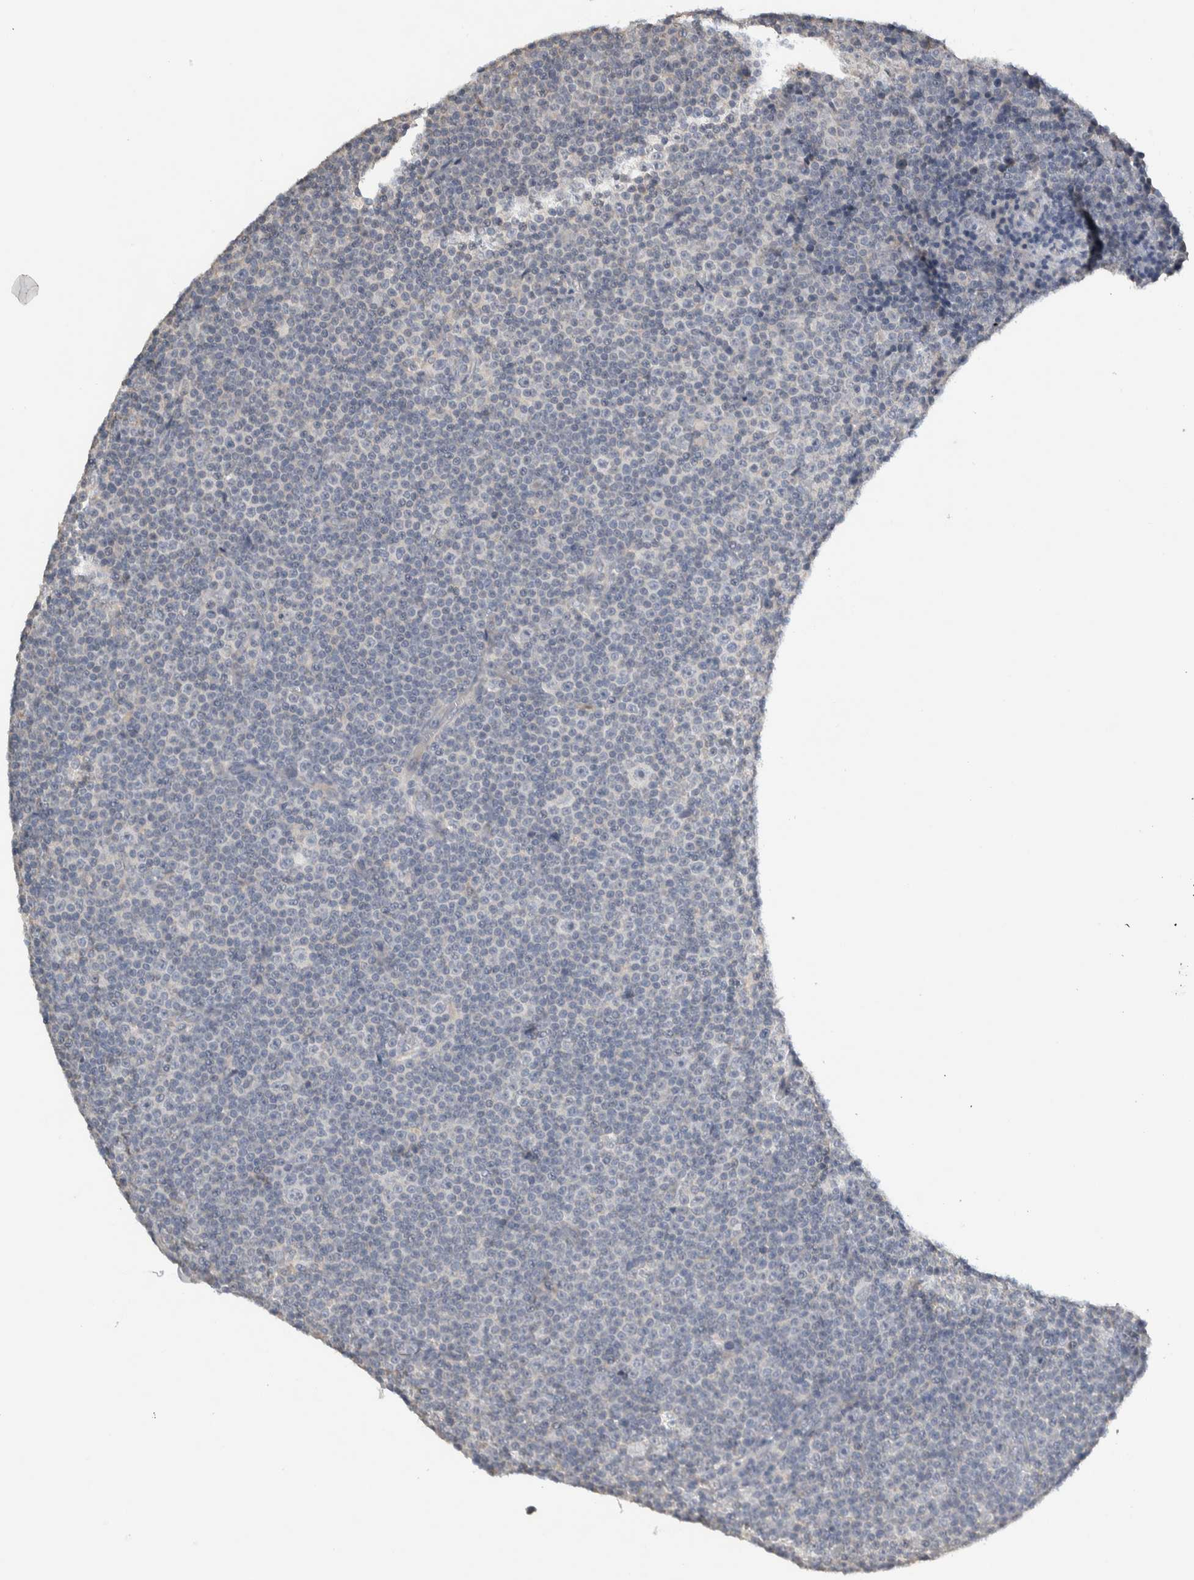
{"staining": {"intensity": "negative", "quantity": "none", "location": "none"}, "tissue": "lymphoma", "cell_type": "Tumor cells", "image_type": "cancer", "snomed": [{"axis": "morphology", "description": "Malignant lymphoma, non-Hodgkin's type, Low grade"}, {"axis": "topography", "description": "Lymph node"}], "caption": "IHC of low-grade malignant lymphoma, non-Hodgkin's type demonstrates no expression in tumor cells.", "gene": "EIF3H", "patient": {"sex": "female", "age": 67}}